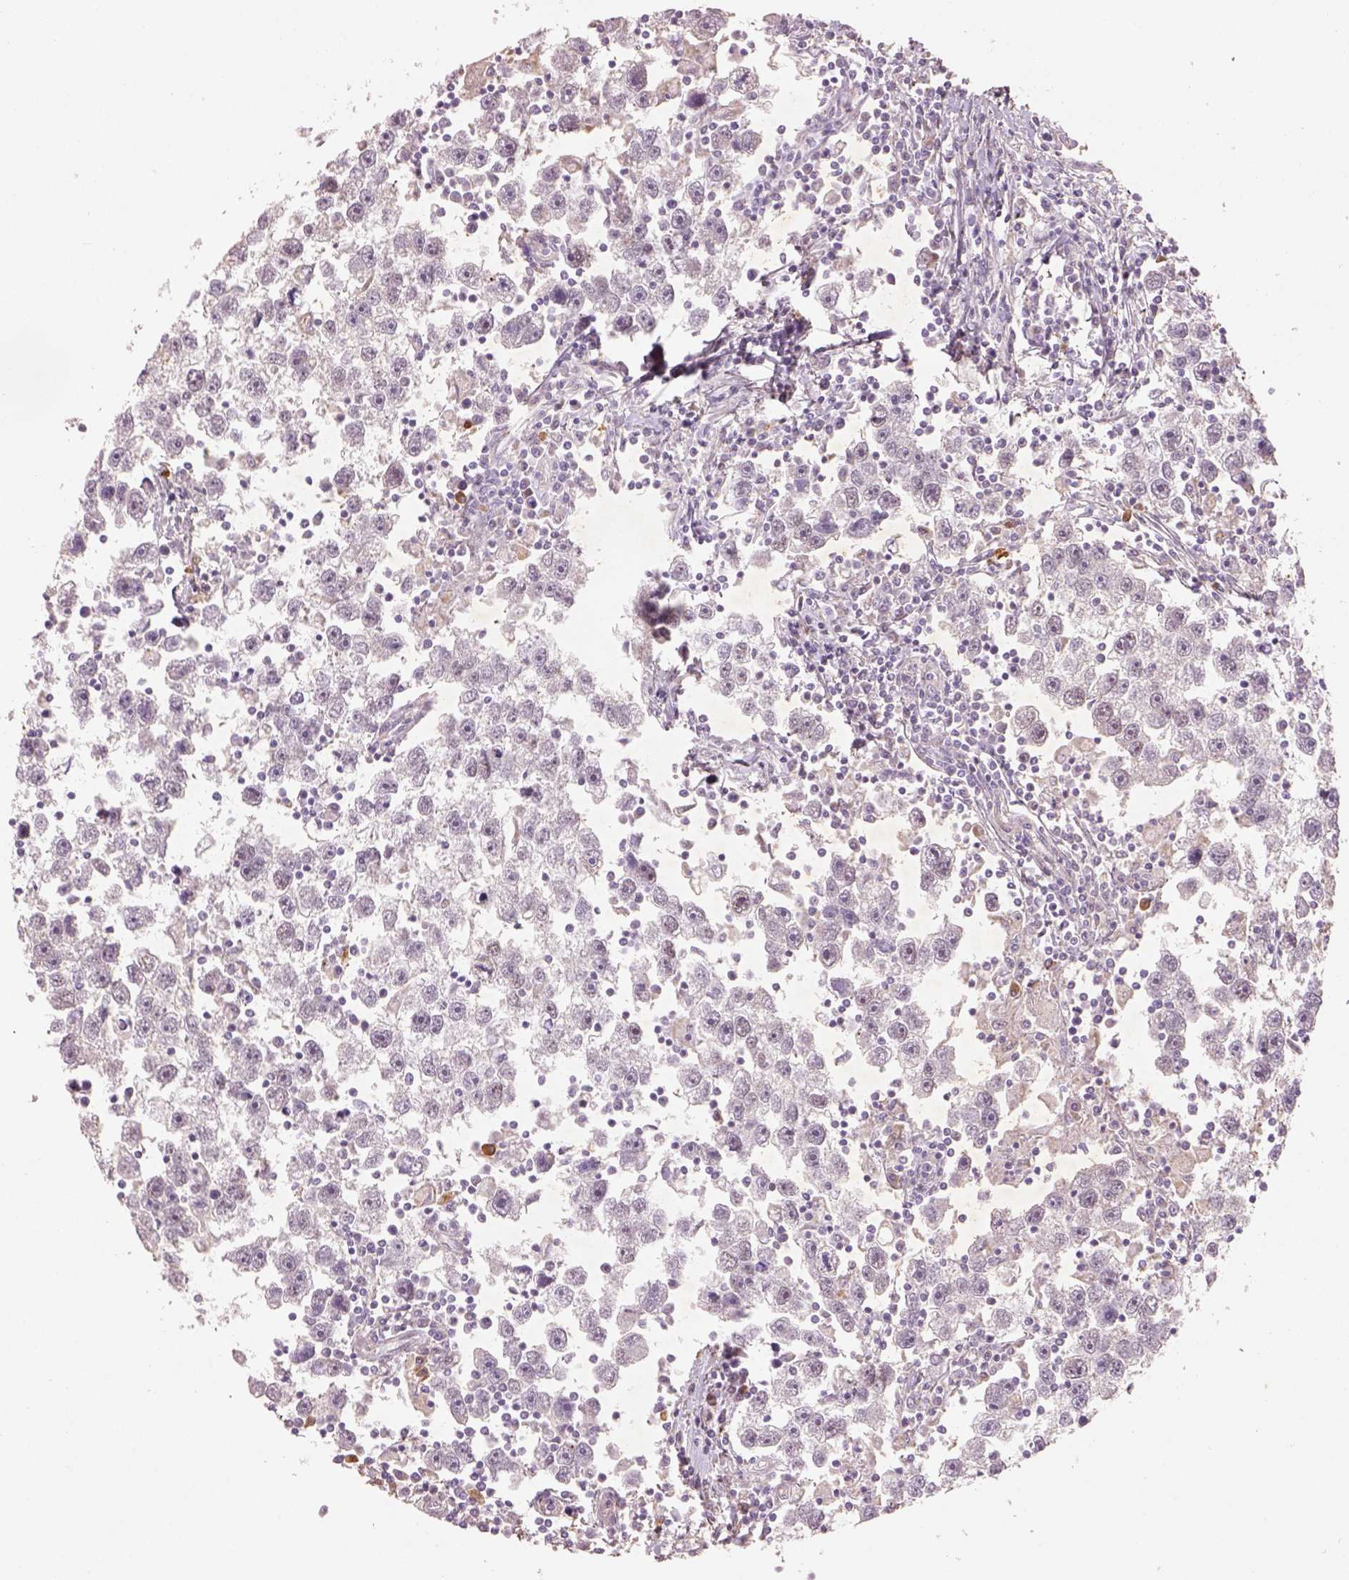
{"staining": {"intensity": "negative", "quantity": "none", "location": "none"}, "tissue": "testis cancer", "cell_type": "Tumor cells", "image_type": "cancer", "snomed": [{"axis": "morphology", "description": "Seminoma, NOS"}, {"axis": "topography", "description": "Testis"}], "caption": "The image shows no staining of tumor cells in seminoma (testis).", "gene": "AP2B1", "patient": {"sex": "male", "age": 30}}